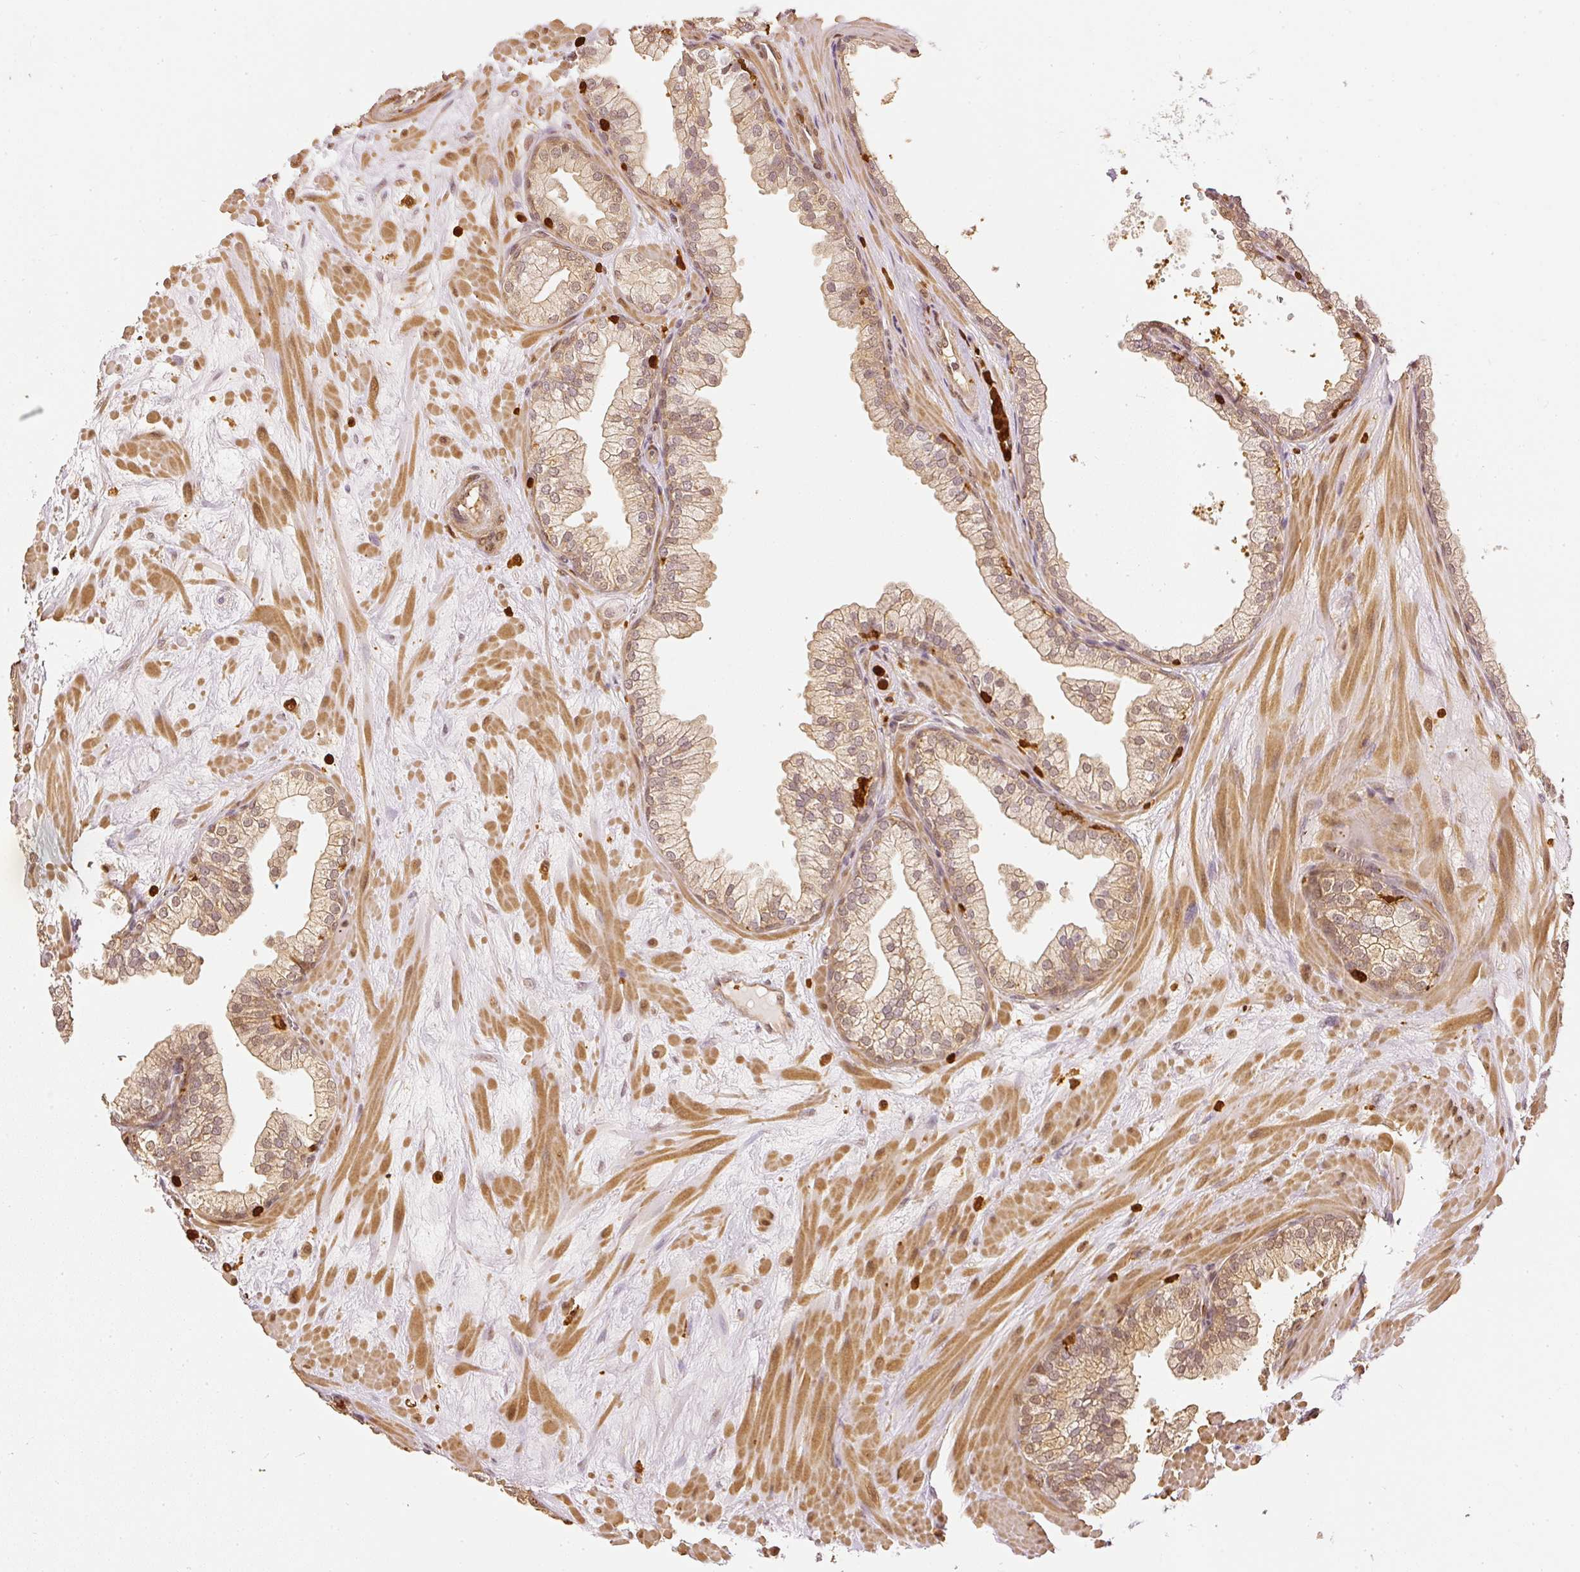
{"staining": {"intensity": "moderate", "quantity": ">75%", "location": "cytoplasmic/membranous,nuclear"}, "tissue": "prostate", "cell_type": "Glandular cells", "image_type": "normal", "snomed": [{"axis": "morphology", "description": "Normal tissue, NOS"}, {"axis": "topography", "description": "Prostate"}, {"axis": "topography", "description": "Peripheral nerve tissue"}], "caption": "Immunohistochemistry (IHC) image of benign prostate stained for a protein (brown), which exhibits medium levels of moderate cytoplasmic/membranous,nuclear positivity in about >75% of glandular cells.", "gene": "PFN1", "patient": {"sex": "male", "age": 61}}